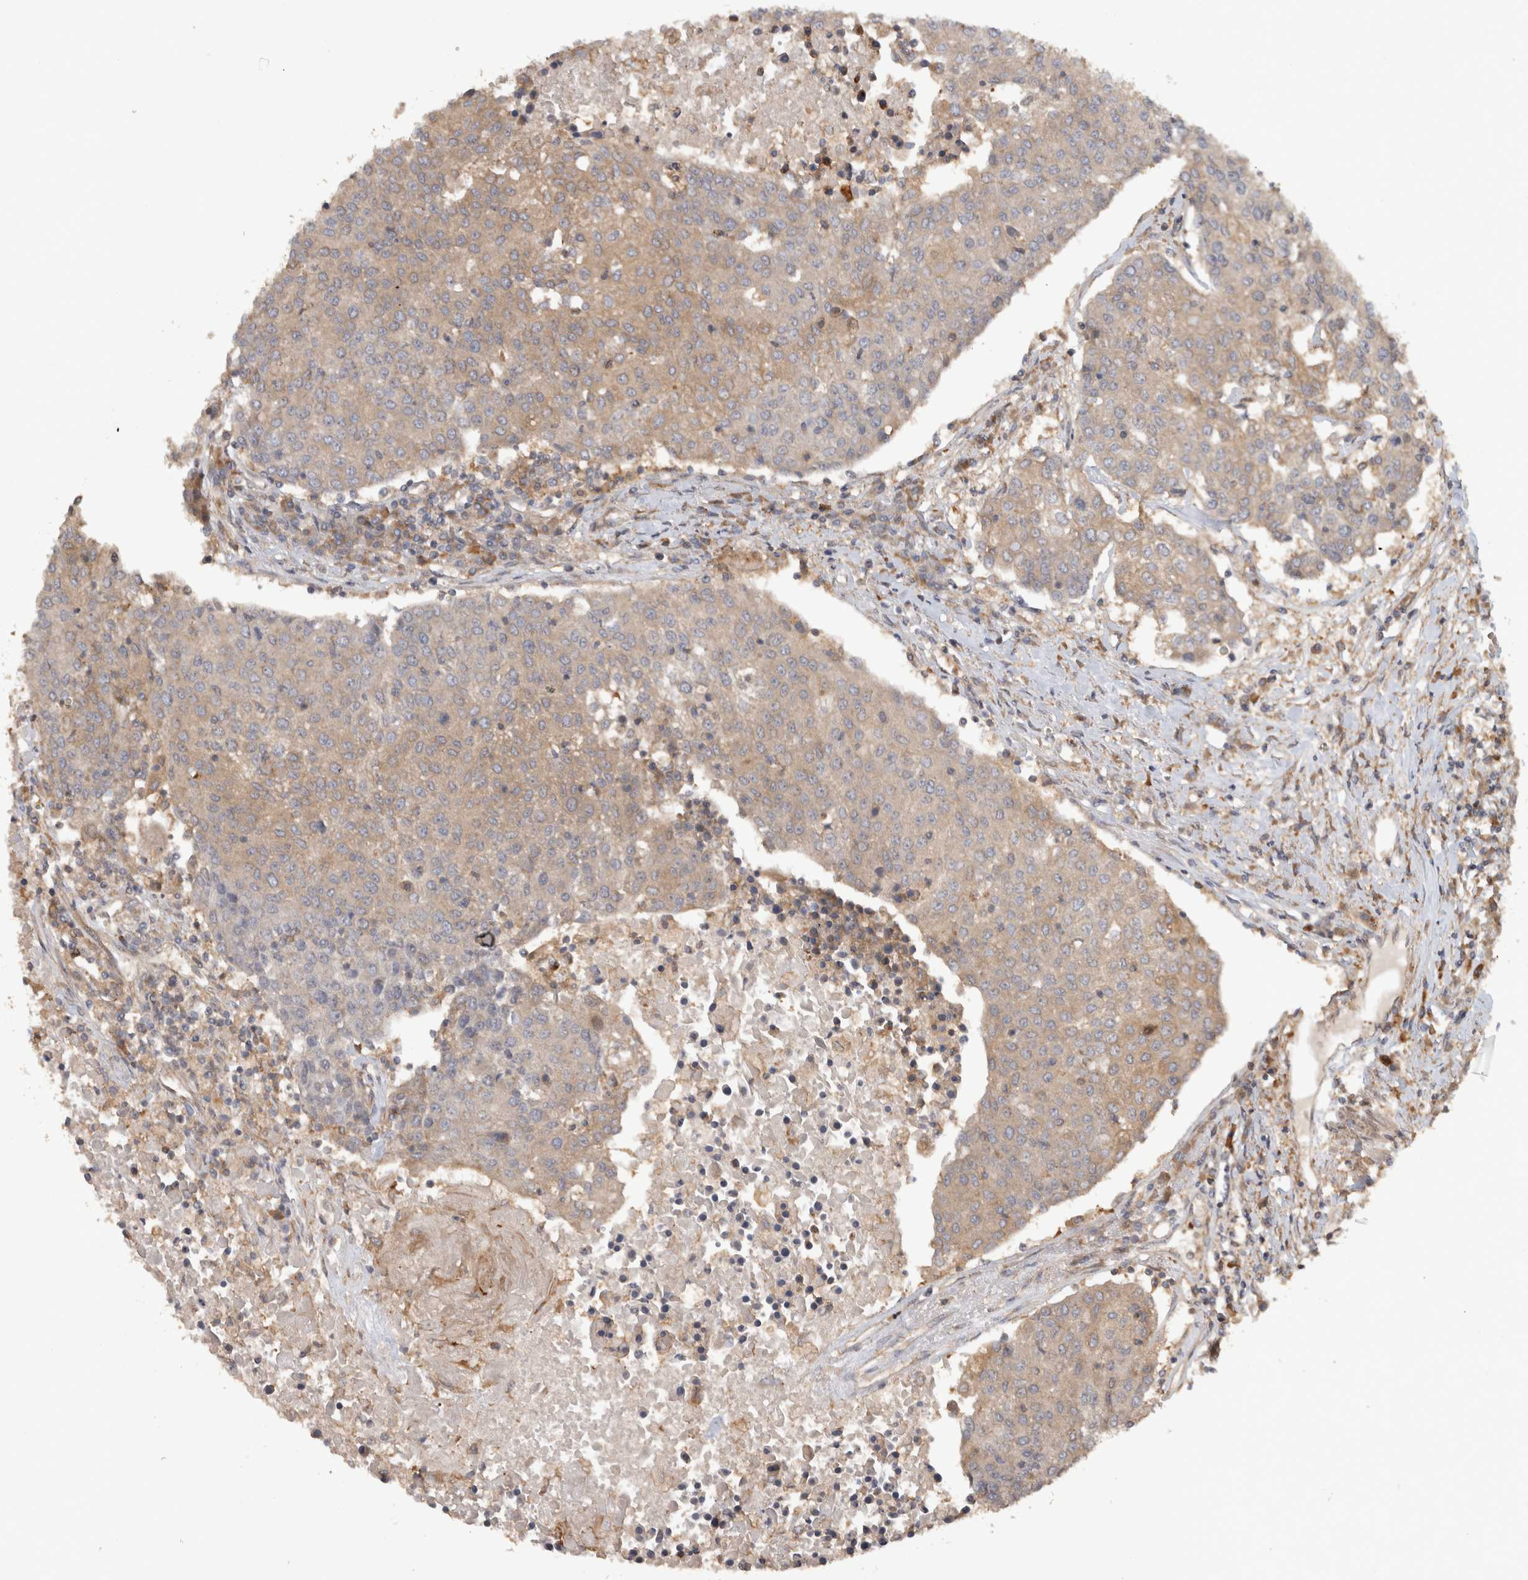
{"staining": {"intensity": "weak", "quantity": ">75%", "location": "cytoplasmic/membranous"}, "tissue": "urothelial cancer", "cell_type": "Tumor cells", "image_type": "cancer", "snomed": [{"axis": "morphology", "description": "Urothelial carcinoma, High grade"}, {"axis": "topography", "description": "Urinary bladder"}], "caption": "Urothelial cancer stained with DAB (3,3'-diaminobenzidine) immunohistochemistry exhibits low levels of weak cytoplasmic/membranous positivity in approximately >75% of tumor cells.", "gene": "VEPH1", "patient": {"sex": "female", "age": 85}}